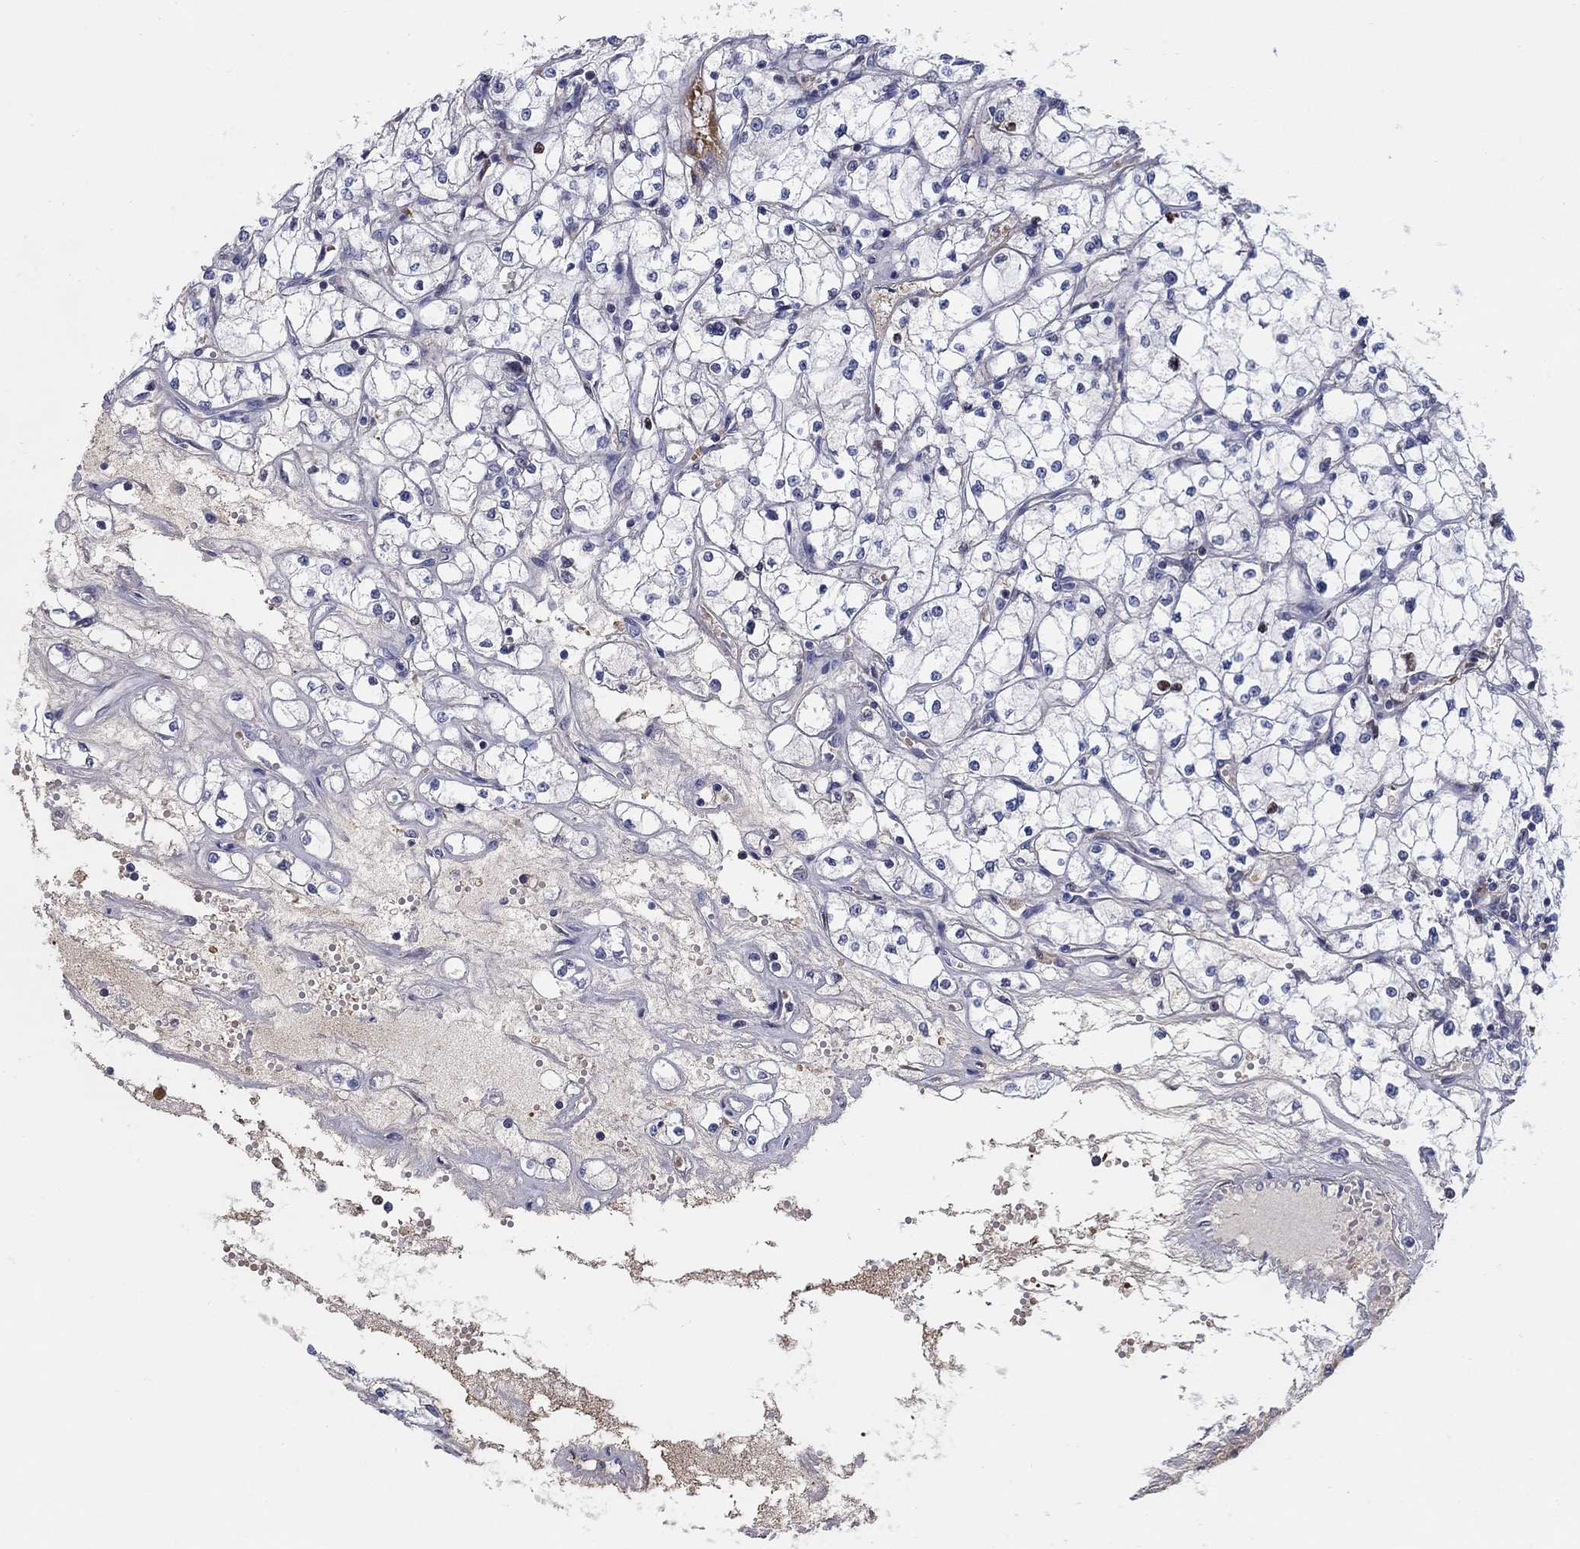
{"staining": {"intensity": "negative", "quantity": "none", "location": "none"}, "tissue": "renal cancer", "cell_type": "Tumor cells", "image_type": "cancer", "snomed": [{"axis": "morphology", "description": "Adenocarcinoma, NOS"}, {"axis": "topography", "description": "Kidney"}], "caption": "DAB immunohistochemical staining of human renal cancer exhibits no significant expression in tumor cells. (Stains: DAB (3,3'-diaminobenzidine) IHC with hematoxylin counter stain, Microscopy: brightfield microscopy at high magnification).", "gene": "HEATR4", "patient": {"sex": "male", "age": 67}}